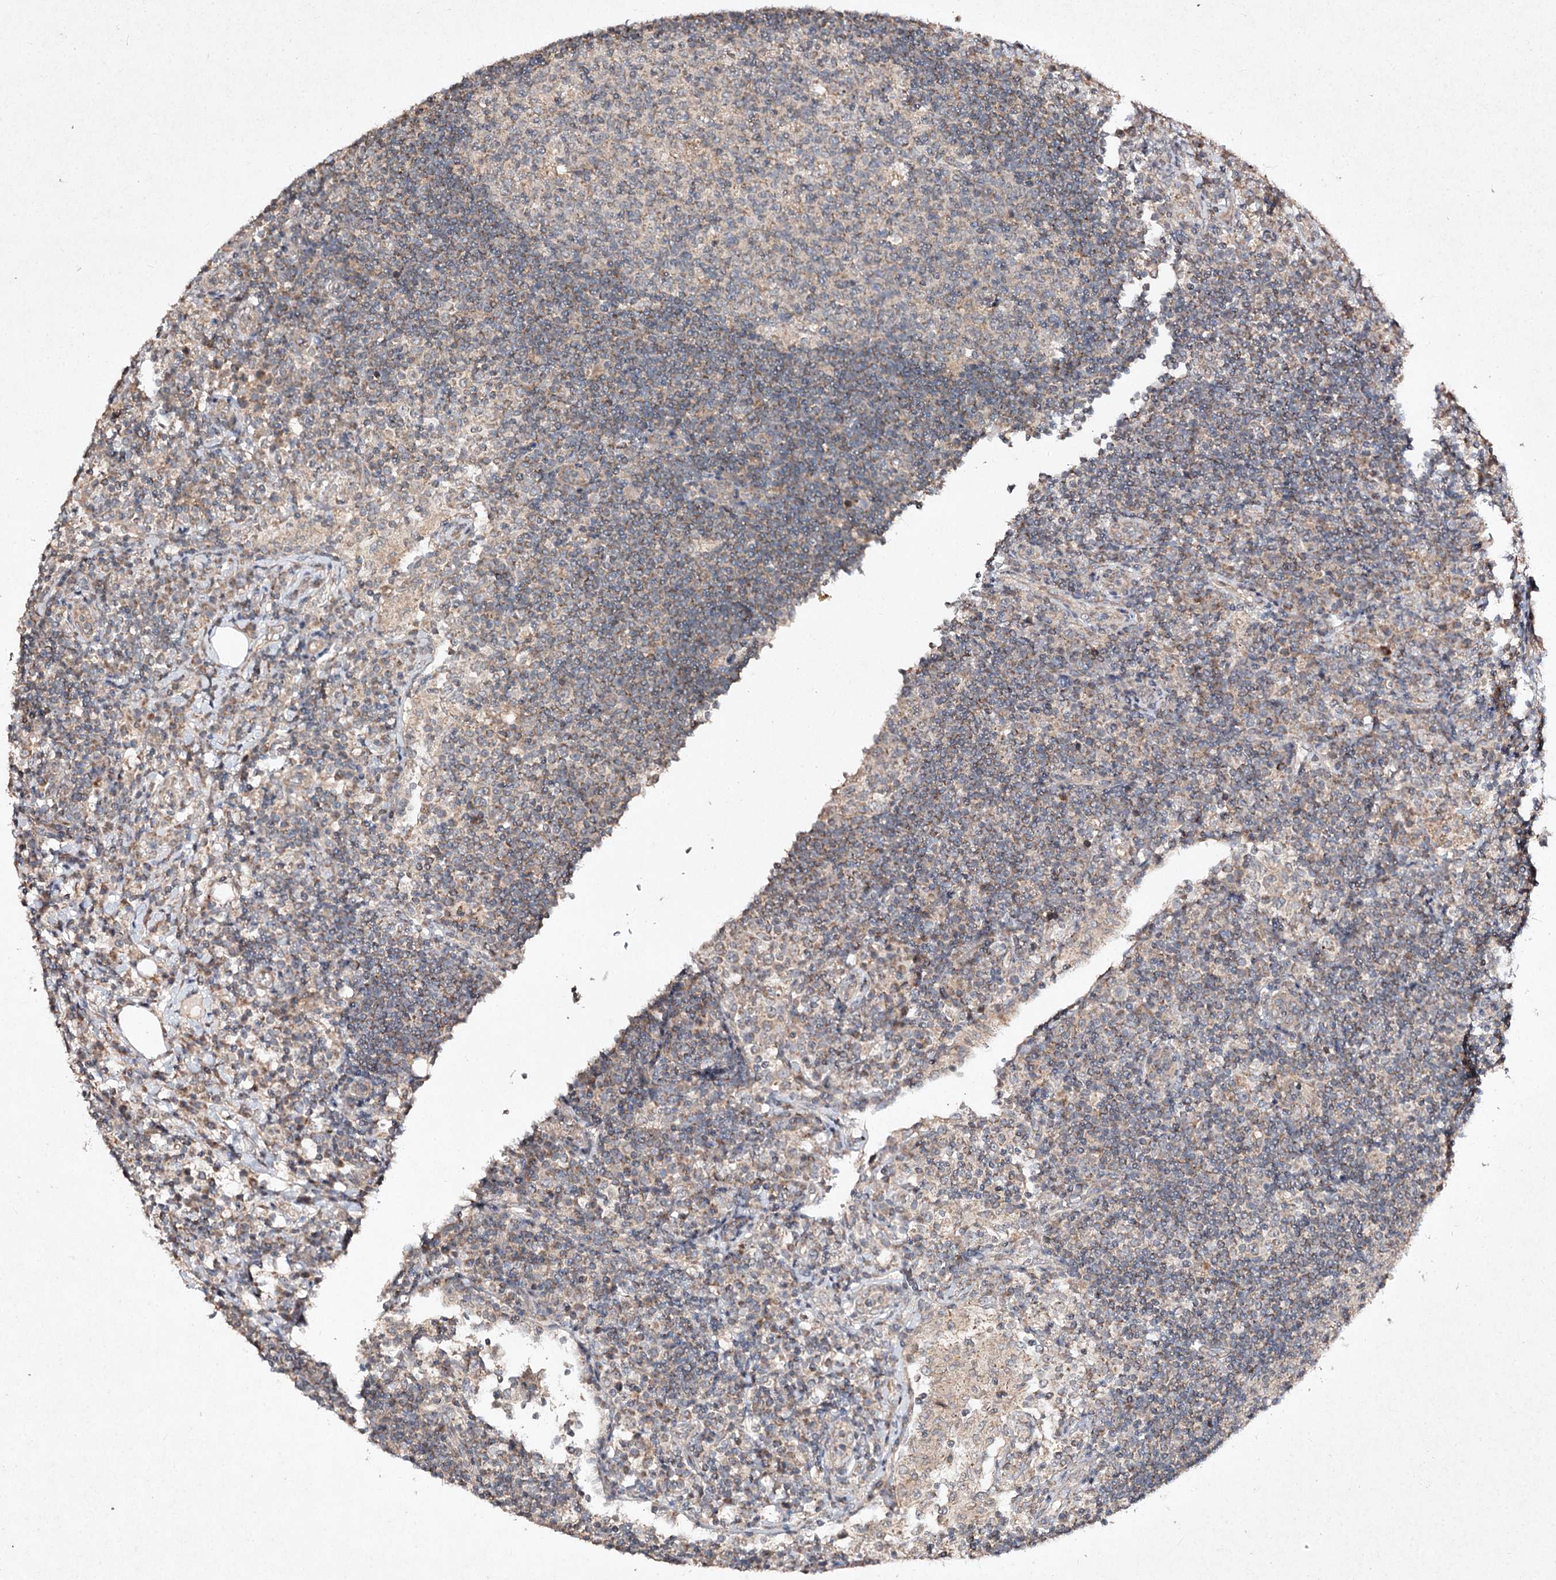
{"staining": {"intensity": "weak", "quantity": "25%-75%", "location": "cytoplasmic/membranous"}, "tissue": "lymph node", "cell_type": "Germinal center cells", "image_type": "normal", "snomed": [{"axis": "morphology", "description": "Normal tissue, NOS"}, {"axis": "topography", "description": "Lymph node"}], "caption": "Germinal center cells exhibit low levels of weak cytoplasmic/membranous positivity in about 25%-75% of cells in normal human lymph node. Immunohistochemistry (ihc) stains the protein of interest in brown and the nuclei are stained blue.", "gene": "FANCL", "patient": {"sex": "female", "age": 53}}